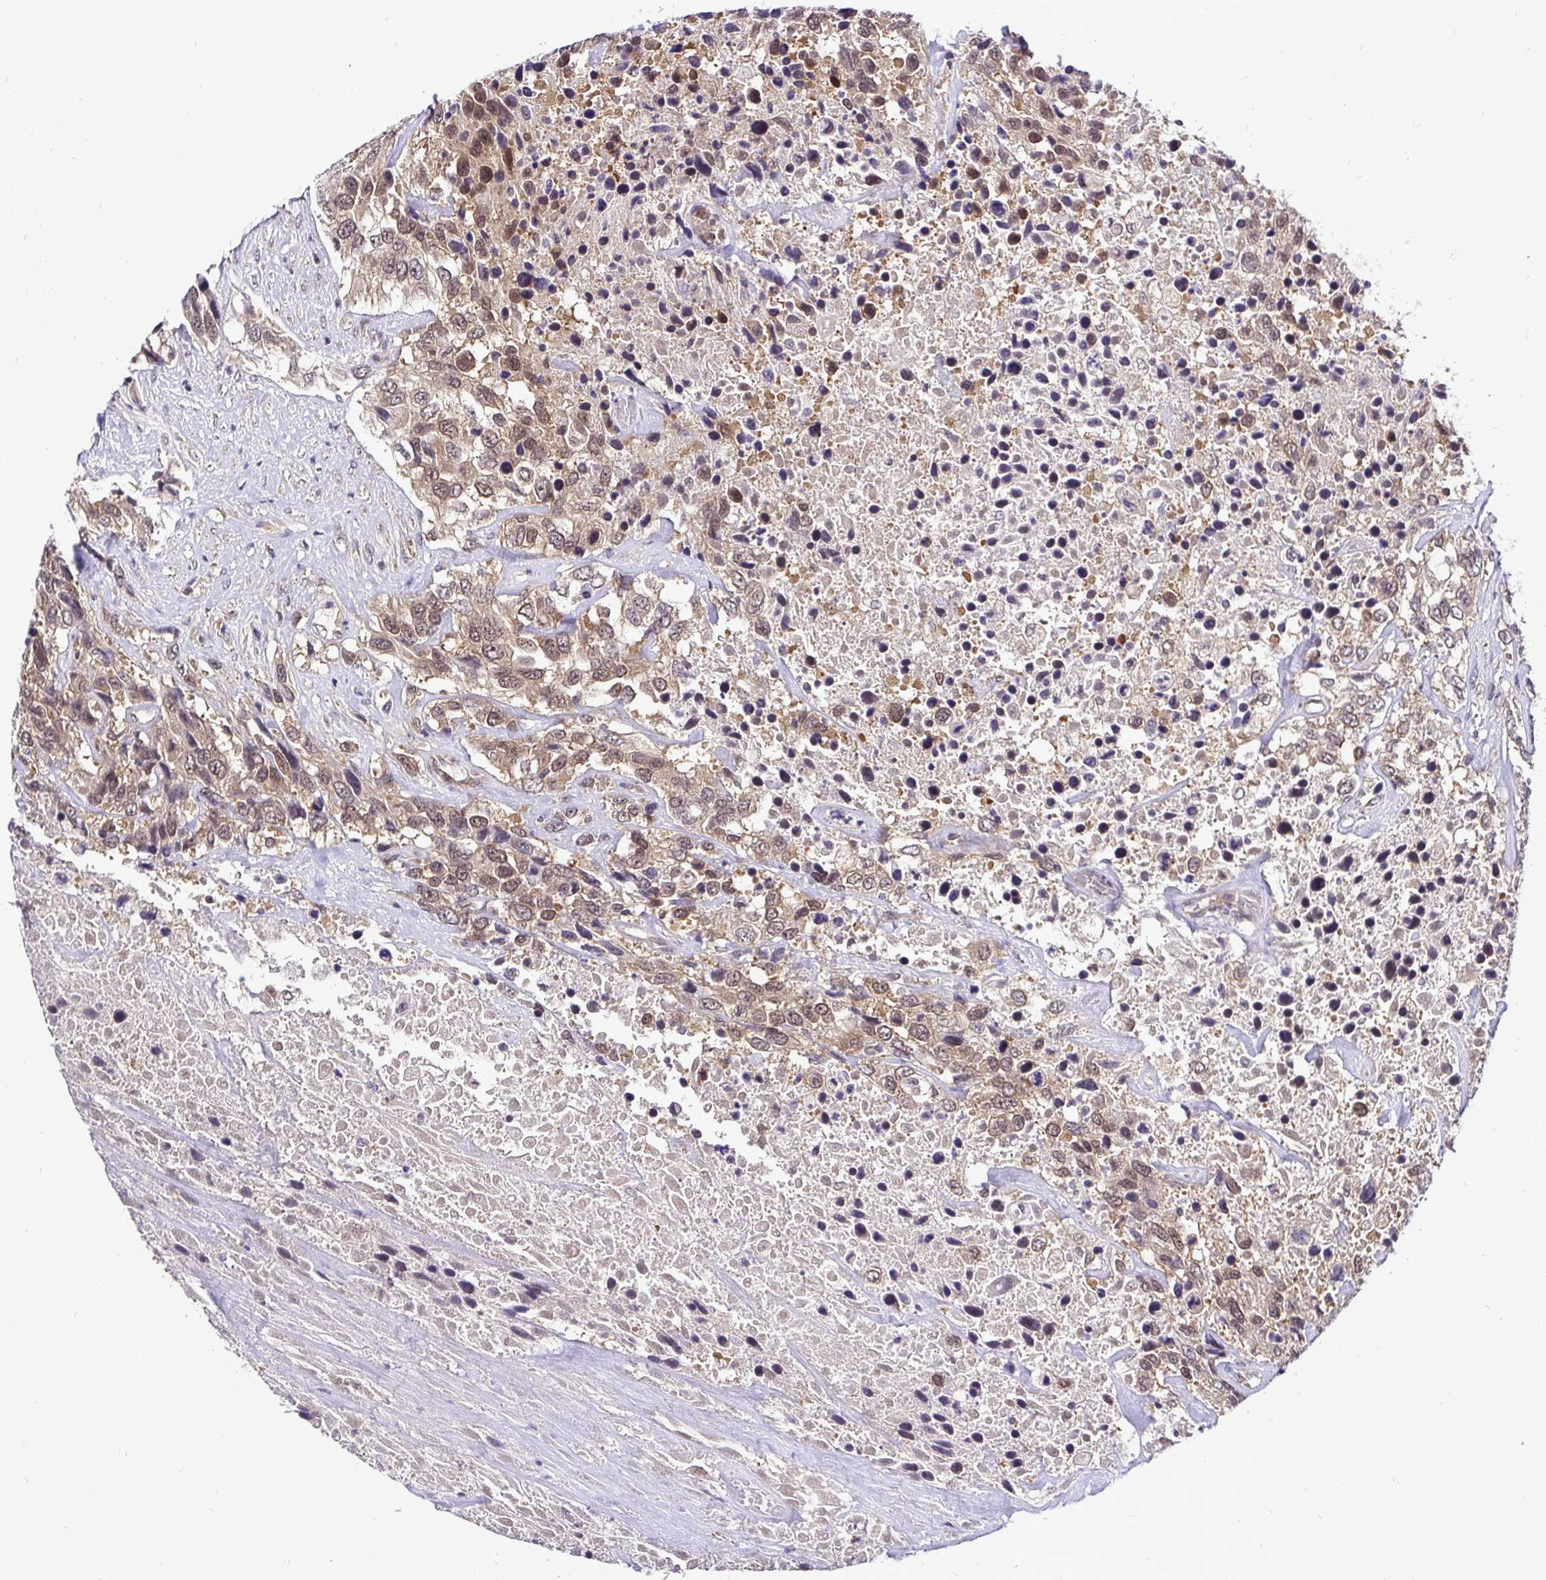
{"staining": {"intensity": "moderate", "quantity": ">75%", "location": "cytoplasmic/membranous,nuclear"}, "tissue": "urothelial cancer", "cell_type": "Tumor cells", "image_type": "cancer", "snomed": [{"axis": "morphology", "description": "Urothelial carcinoma, High grade"}, {"axis": "topography", "description": "Urinary bladder"}], "caption": "Tumor cells demonstrate medium levels of moderate cytoplasmic/membranous and nuclear staining in about >75% of cells in high-grade urothelial carcinoma.", "gene": "UBE2M", "patient": {"sex": "female", "age": 70}}